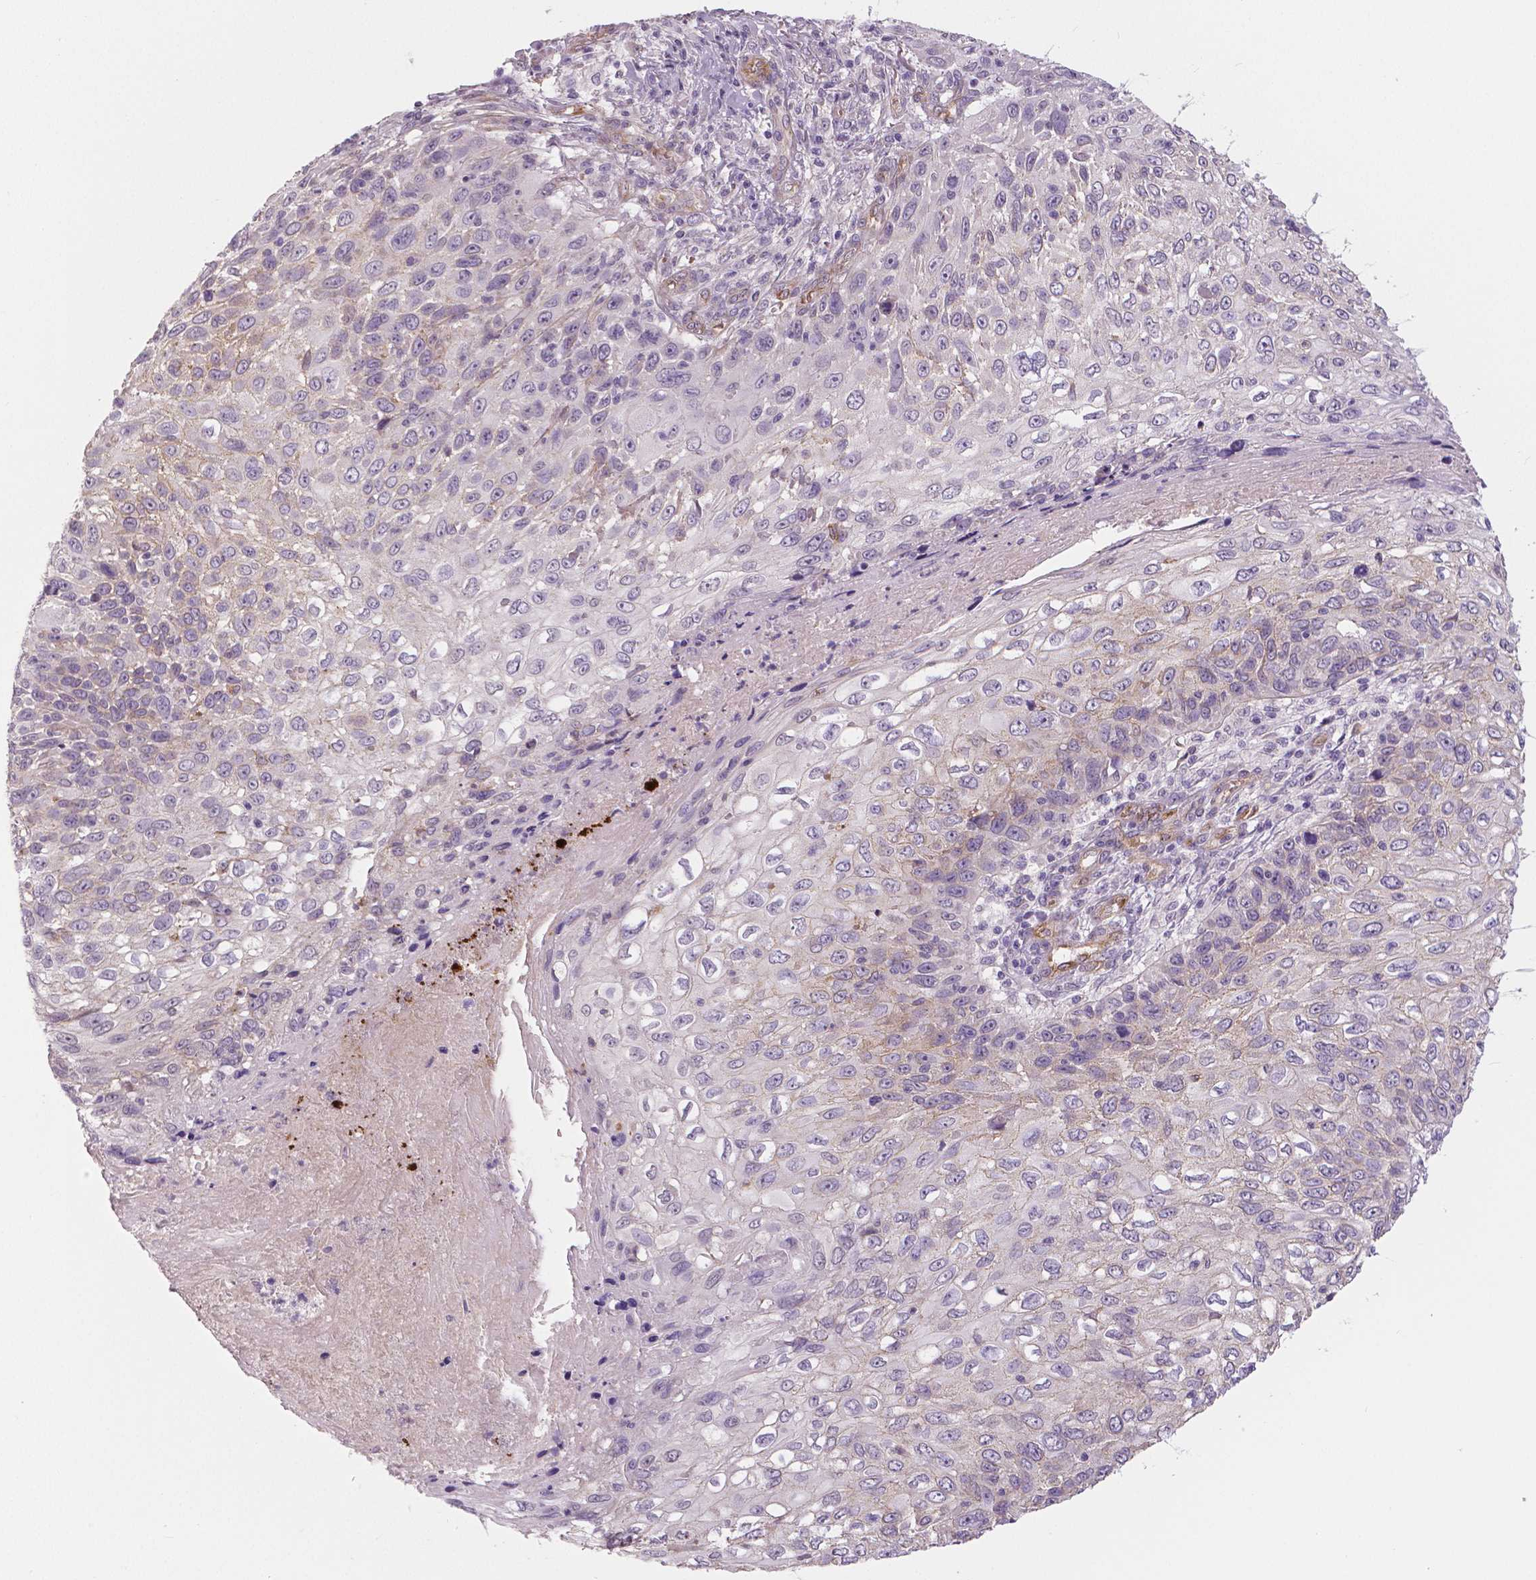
{"staining": {"intensity": "negative", "quantity": "none", "location": "none"}, "tissue": "skin cancer", "cell_type": "Tumor cells", "image_type": "cancer", "snomed": [{"axis": "morphology", "description": "Squamous cell carcinoma, NOS"}, {"axis": "topography", "description": "Skin"}], "caption": "Immunohistochemical staining of human squamous cell carcinoma (skin) demonstrates no significant positivity in tumor cells.", "gene": "FLT1", "patient": {"sex": "male", "age": 92}}